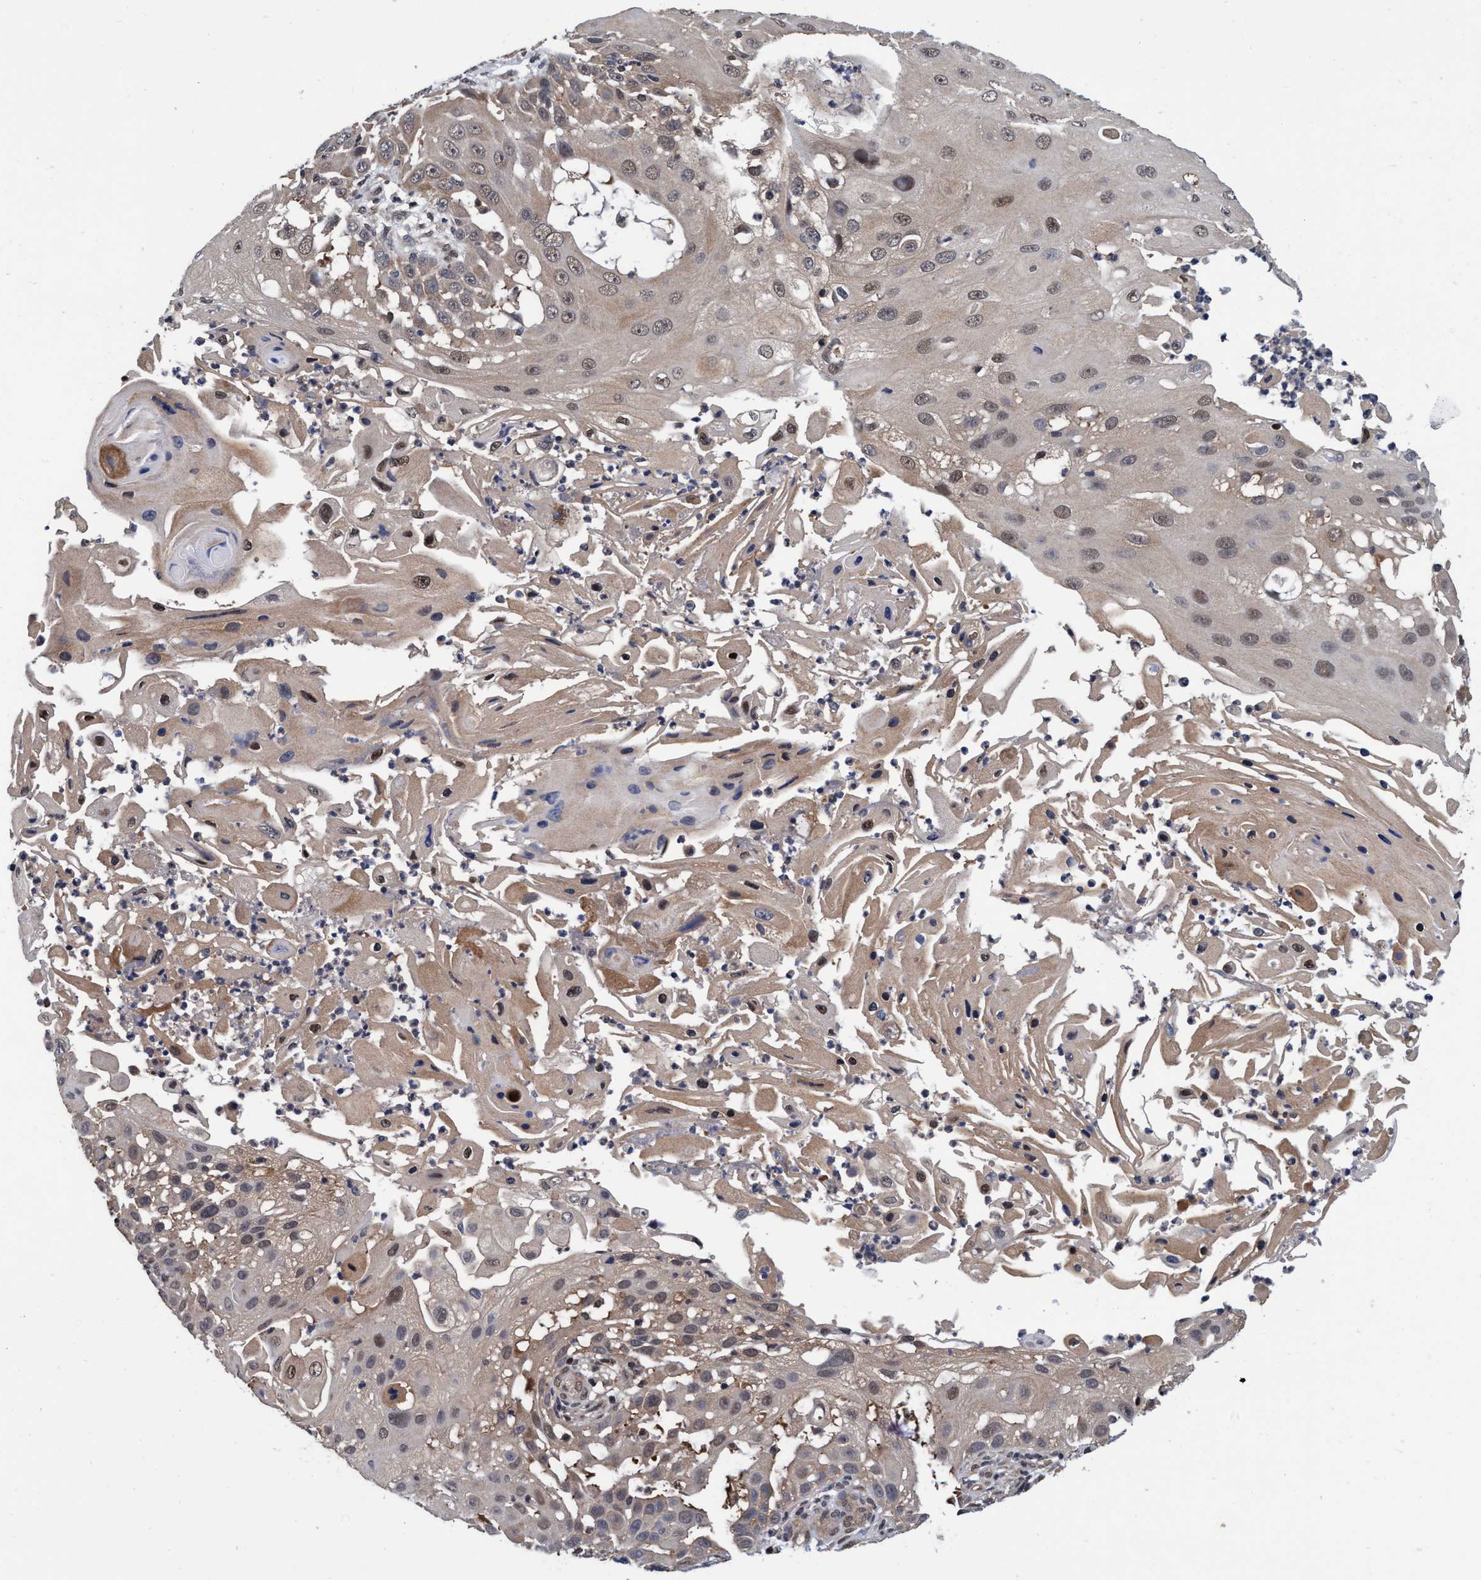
{"staining": {"intensity": "weak", "quantity": ">75%", "location": "cytoplasmic/membranous,nuclear"}, "tissue": "skin cancer", "cell_type": "Tumor cells", "image_type": "cancer", "snomed": [{"axis": "morphology", "description": "Squamous cell carcinoma, NOS"}, {"axis": "topography", "description": "Skin"}], "caption": "High-power microscopy captured an immunohistochemistry image of skin cancer, revealing weak cytoplasmic/membranous and nuclear staining in about >75% of tumor cells.", "gene": "PSMD12", "patient": {"sex": "female", "age": 44}}